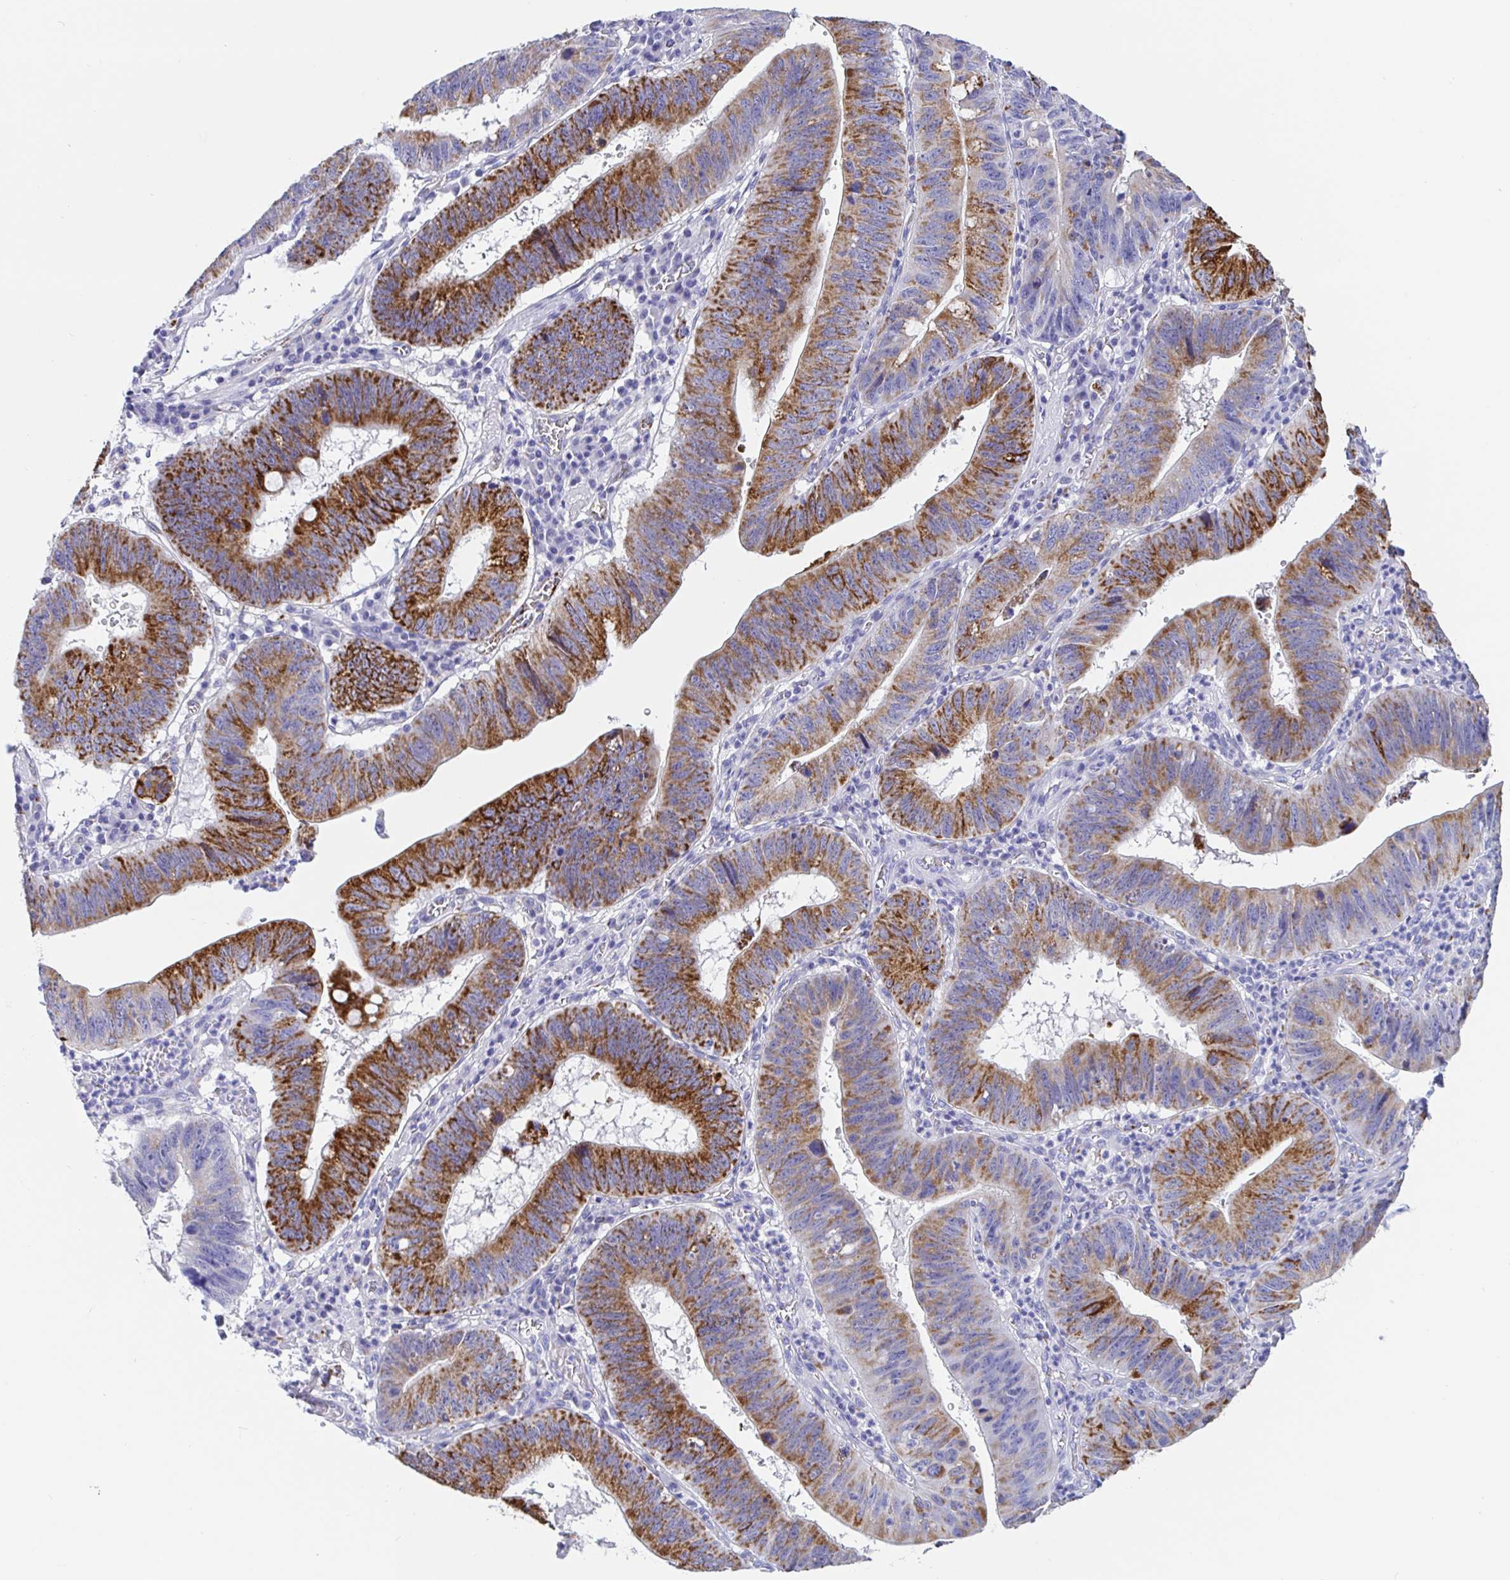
{"staining": {"intensity": "strong", "quantity": "25%-75%", "location": "cytoplasmic/membranous"}, "tissue": "stomach cancer", "cell_type": "Tumor cells", "image_type": "cancer", "snomed": [{"axis": "morphology", "description": "Adenocarcinoma, NOS"}, {"axis": "topography", "description": "Stomach"}], "caption": "Immunohistochemical staining of human stomach cancer (adenocarcinoma) demonstrates high levels of strong cytoplasmic/membranous expression in approximately 25%-75% of tumor cells.", "gene": "MAOA", "patient": {"sex": "male", "age": 59}}